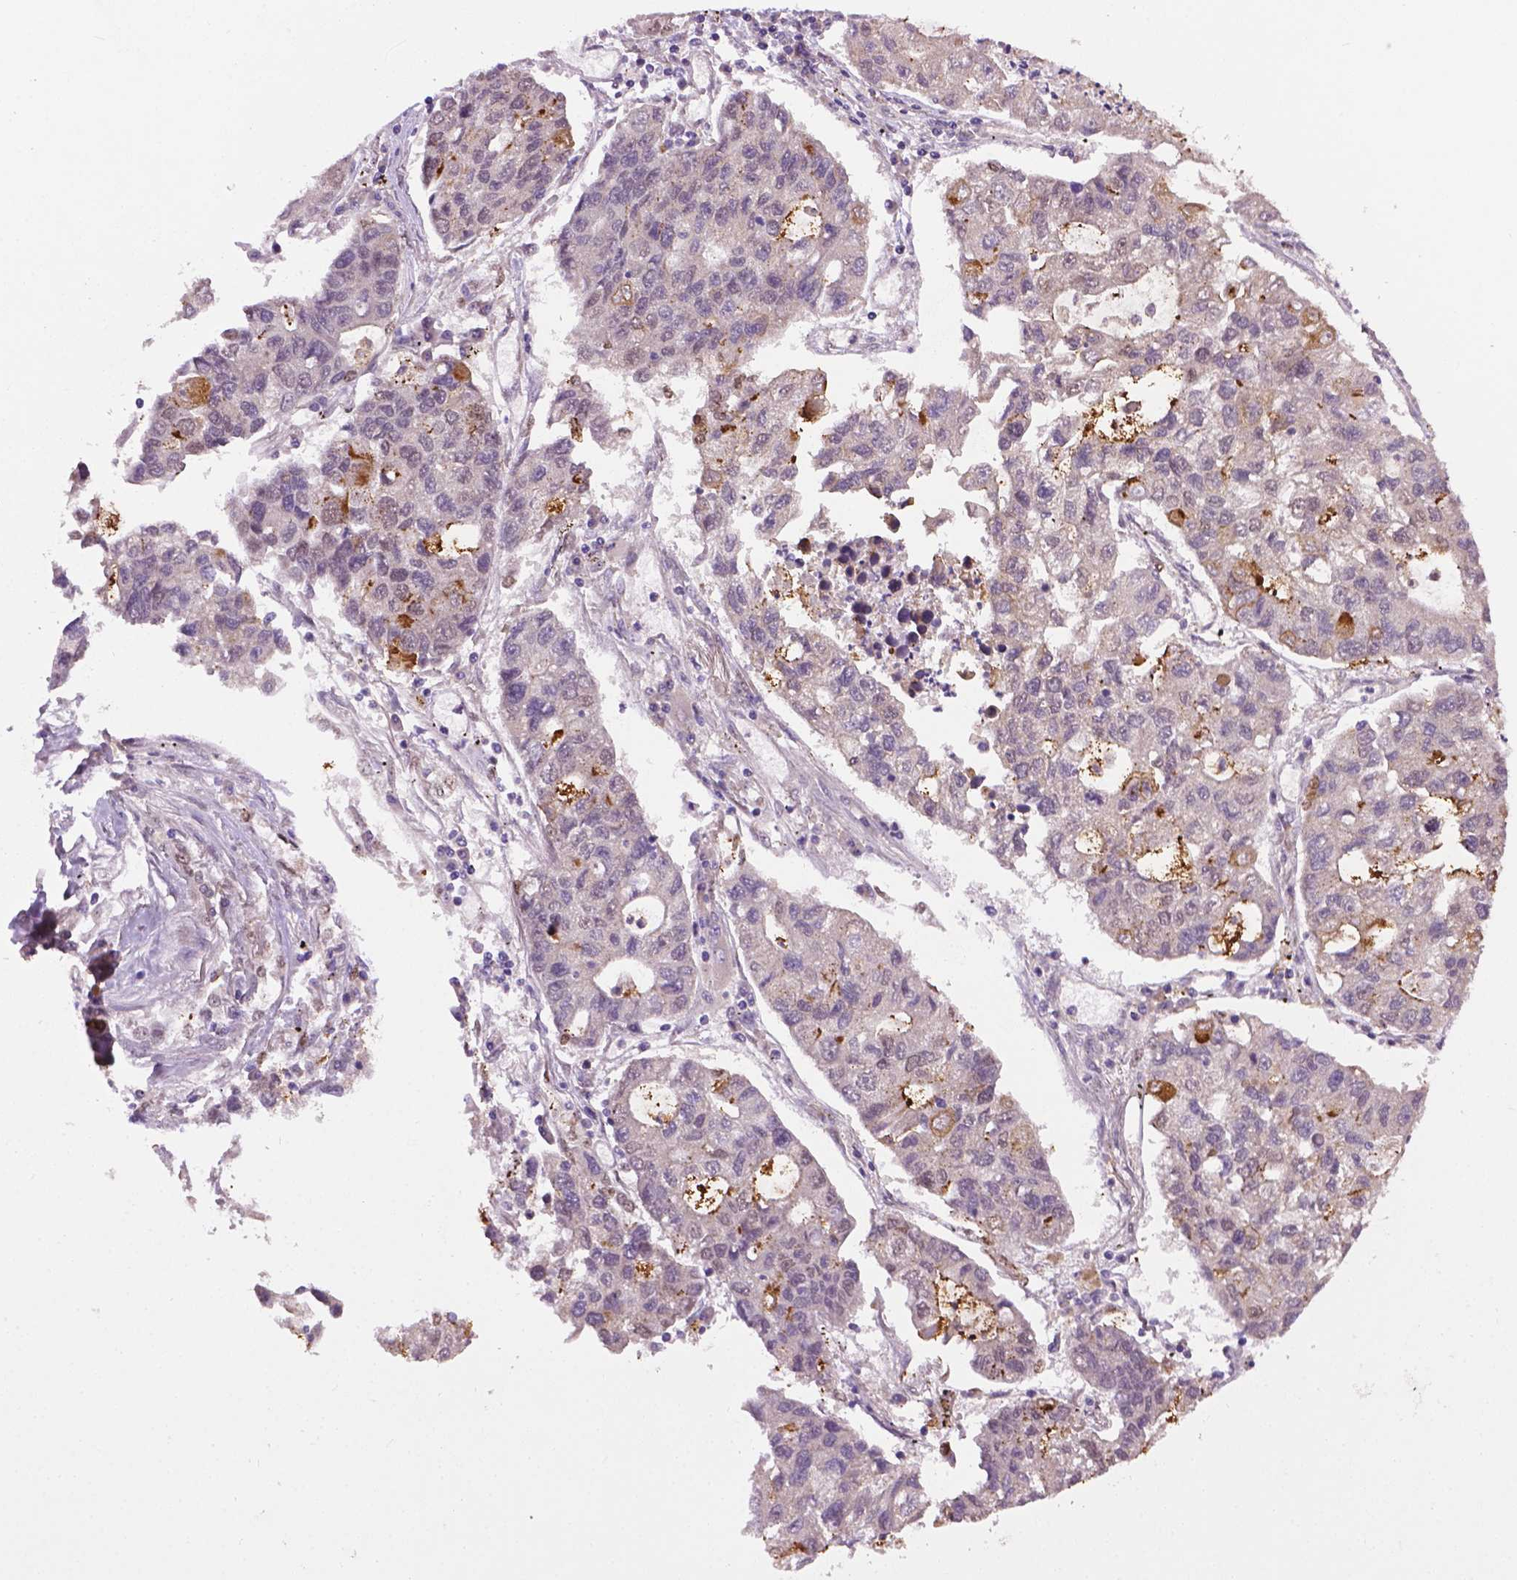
{"staining": {"intensity": "negative", "quantity": "none", "location": "none"}, "tissue": "lung cancer", "cell_type": "Tumor cells", "image_type": "cancer", "snomed": [{"axis": "morphology", "description": "Adenocarcinoma, NOS"}, {"axis": "topography", "description": "Bronchus"}, {"axis": "topography", "description": "Lung"}], "caption": "High magnification brightfield microscopy of adenocarcinoma (lung) stained with DAB (brown) and counterstained with hematoxylin (blue): tumor cells show no significant positivity.", "gene": "IRF6", "patient": {"sex": "female", "age": 51}}